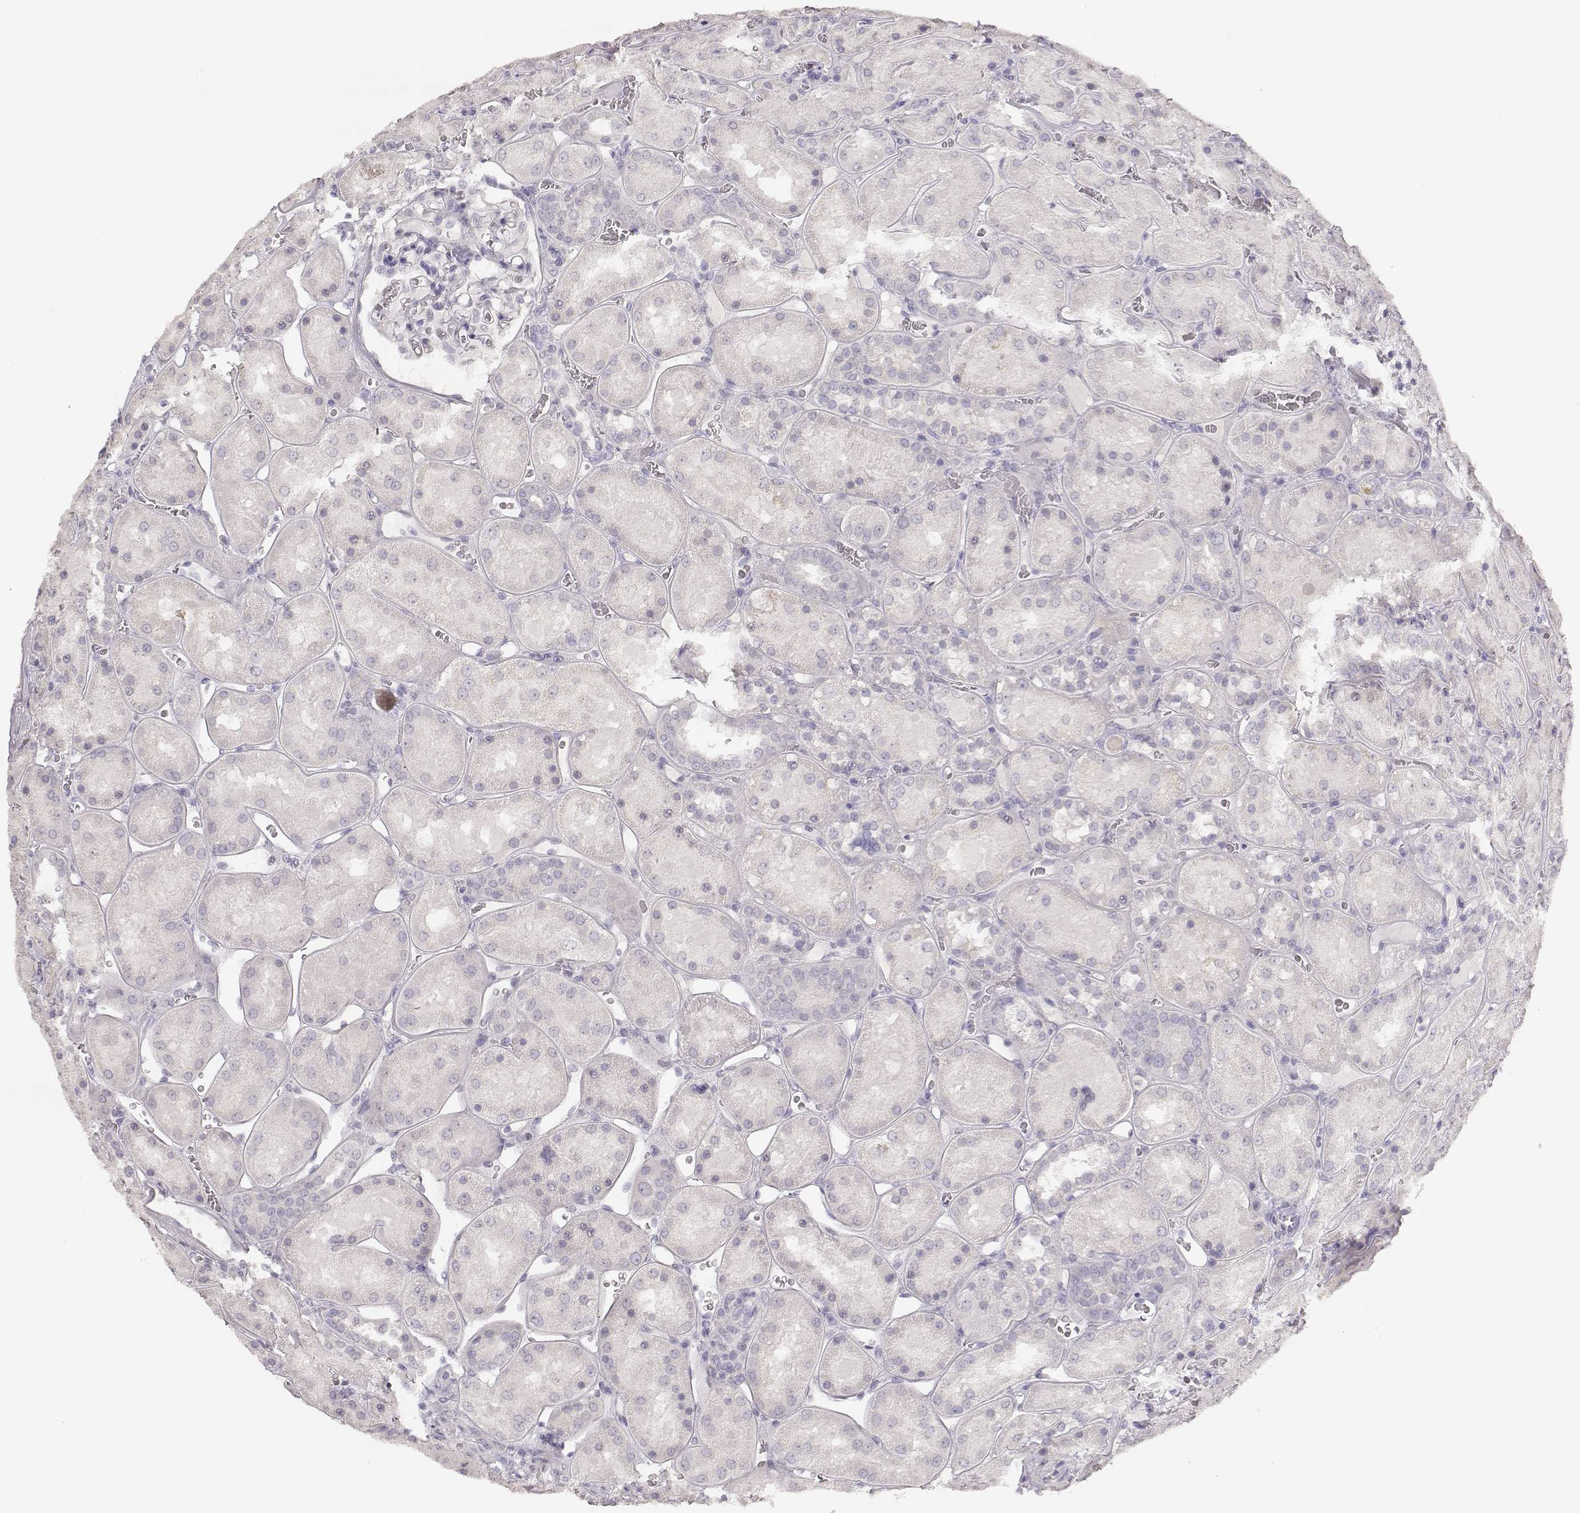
{"staining": {"intensity": "negative", "quantity": "none", "location": "none"}, "tissue": "kidney", "cell_type": "Cells in glomeruli", "image_type": "normal", "snomed": [{"axis": "morphology", "description": "Normal tissue, NOS"}, {"axis": "topography", "description": "Kidney"}], "caption": "Normal kidney was stained to show a protein in brown. There is no significant expression in cells in glomeruli.", "gene": "TKTL1", "patient": {"sex": "male", "age": 73}}